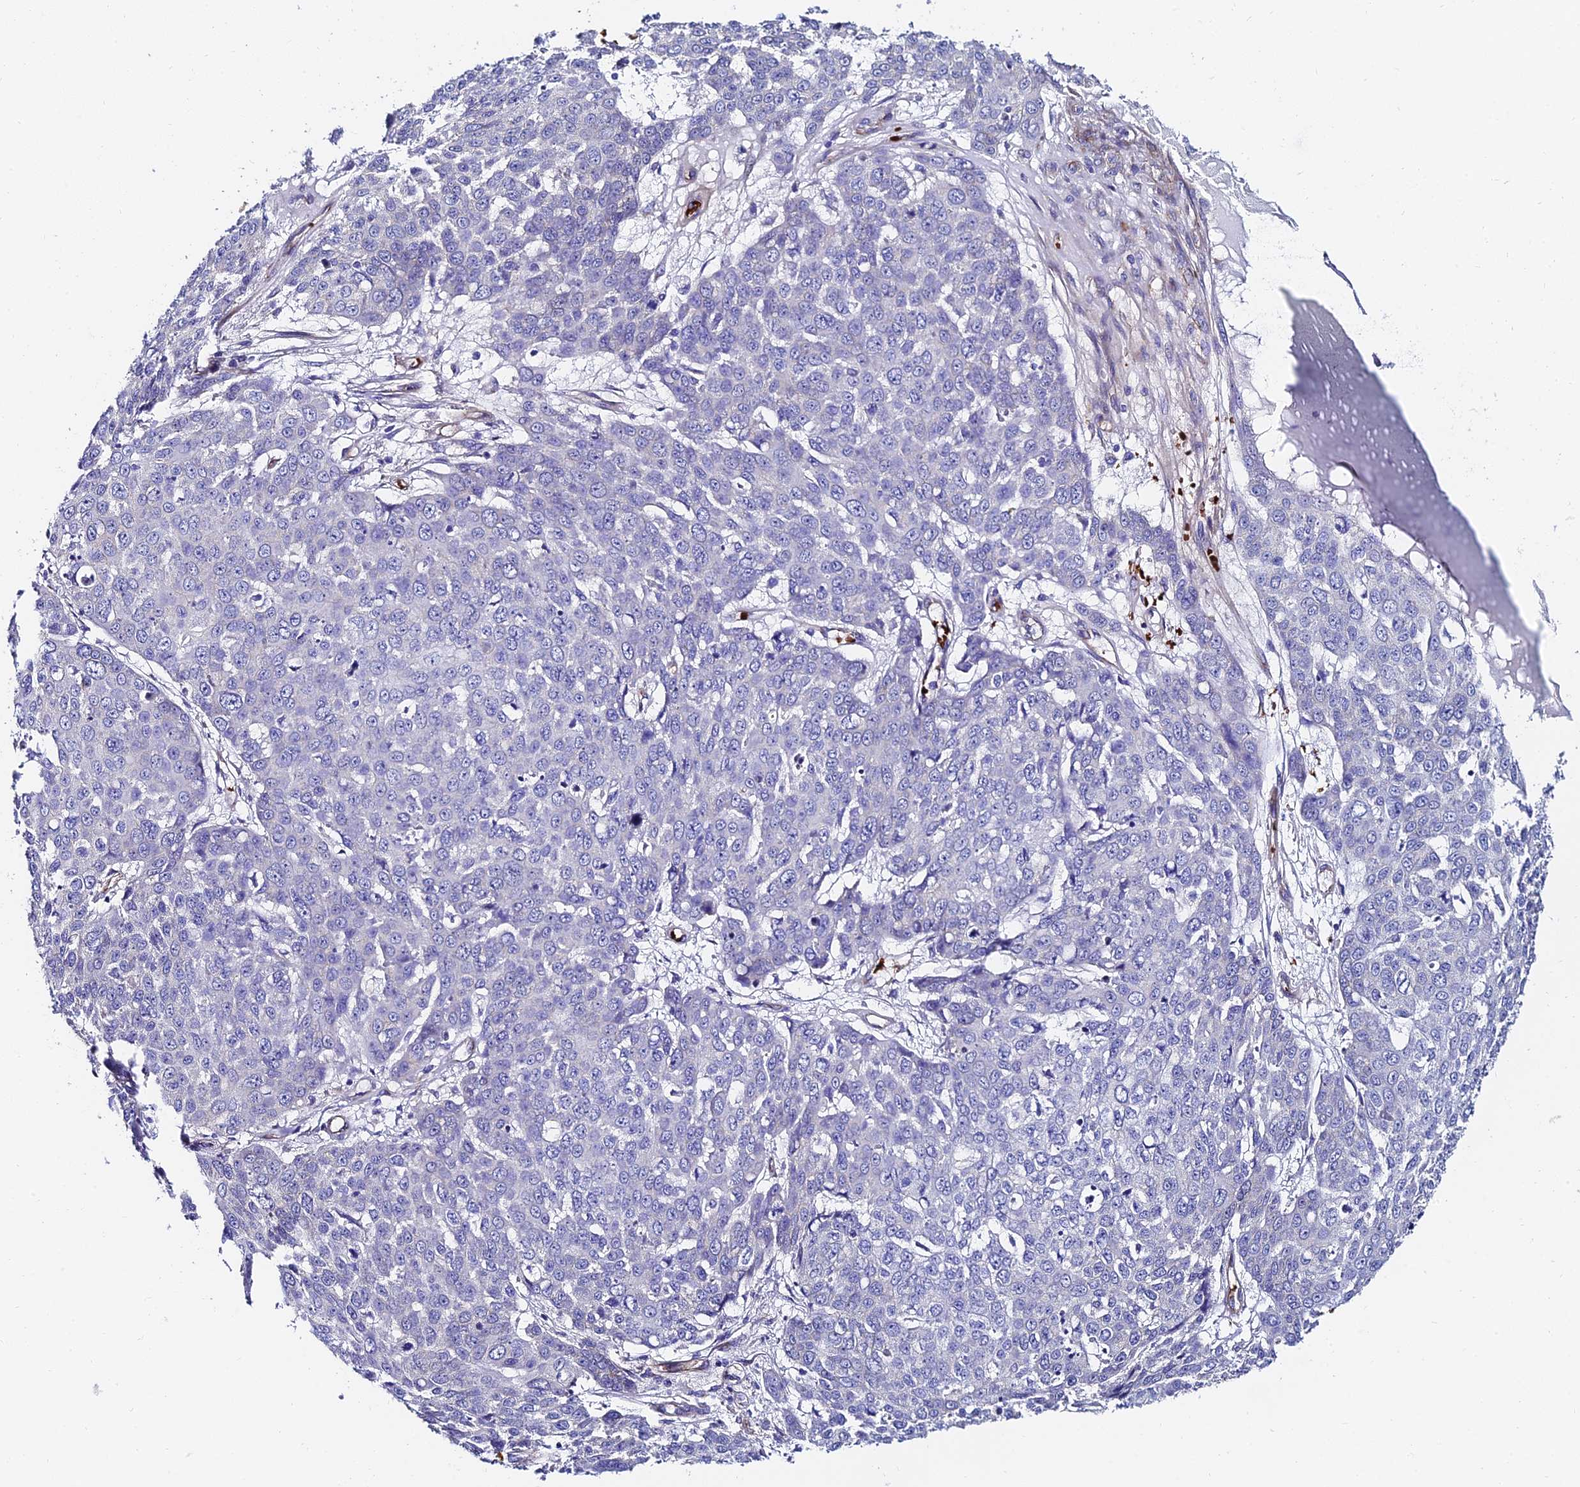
{"staining": {"intensity": "negative", "quantity": "none", "location": "none"}, "tissue": "skin cancer", "cell_type": "Tumor cells", "image_type": "cancer", "snomed": [{"axis": "morphology", "description": "Squamous cell carcinoma, NOS"}, {"axis": "topography", "description": "Skin"}], "caption": "IHC micrograph of neoplastic tissue: skin cancer stained with DAB exhibits no significant protein positivity in tumor cells.", "gene": "ADGRF3", "patient": {"sex": "male", "age": 71}}